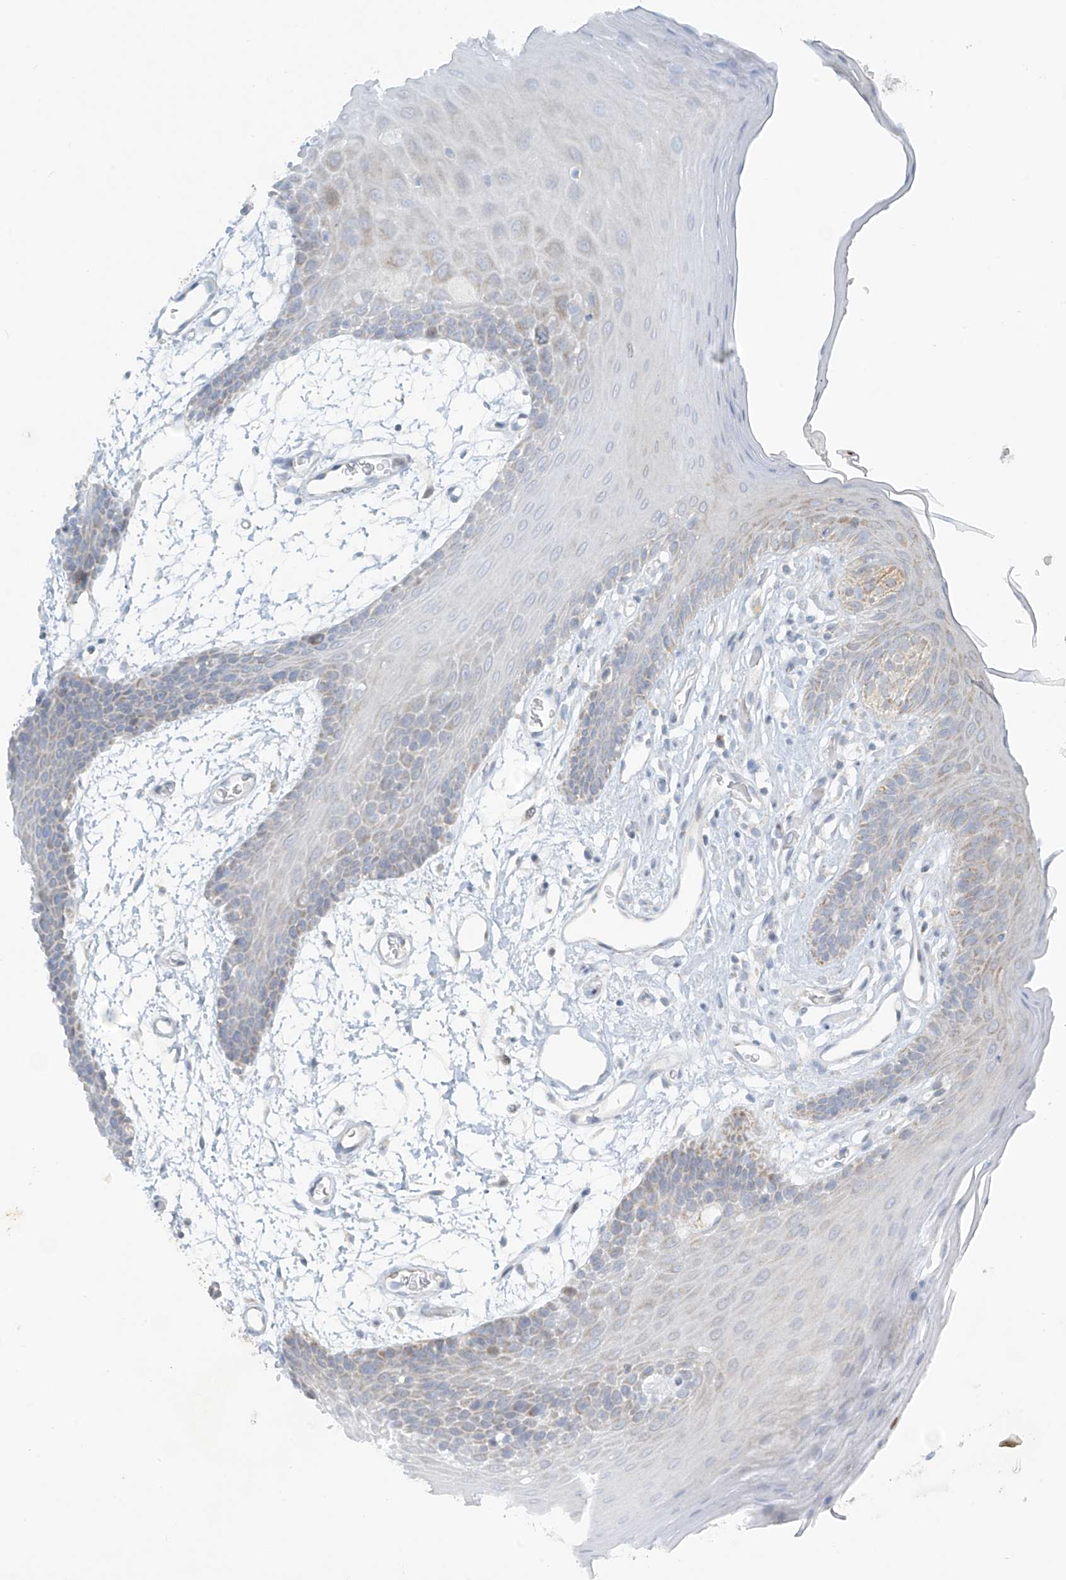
{"staining": {"intensity": "negative", "quantity": "none", "location": "none"}, "tissue": "oral mucosa", "cell_type": "Squamous epithelial cells", "image_type": "normal", "snomed": [{"axis": "morphology", "description": "Normal tissue, NOS"}, {"axis": "topography", "description": "Skeletal muscle"}, {"axis": "topography", "description": "Oral tissue"}, {"axis": "topography", "description": "Salivary gland"}, {"axis": "topography", "description": "Peripheral nerve tissue"}], "caption": "This is an IHC histopathology image of unremarkable oral mucosa. There is no staining in squamous epithelial cells.", "gene": "SMDT1", "patient": {"sex": "male", "age": 54}}